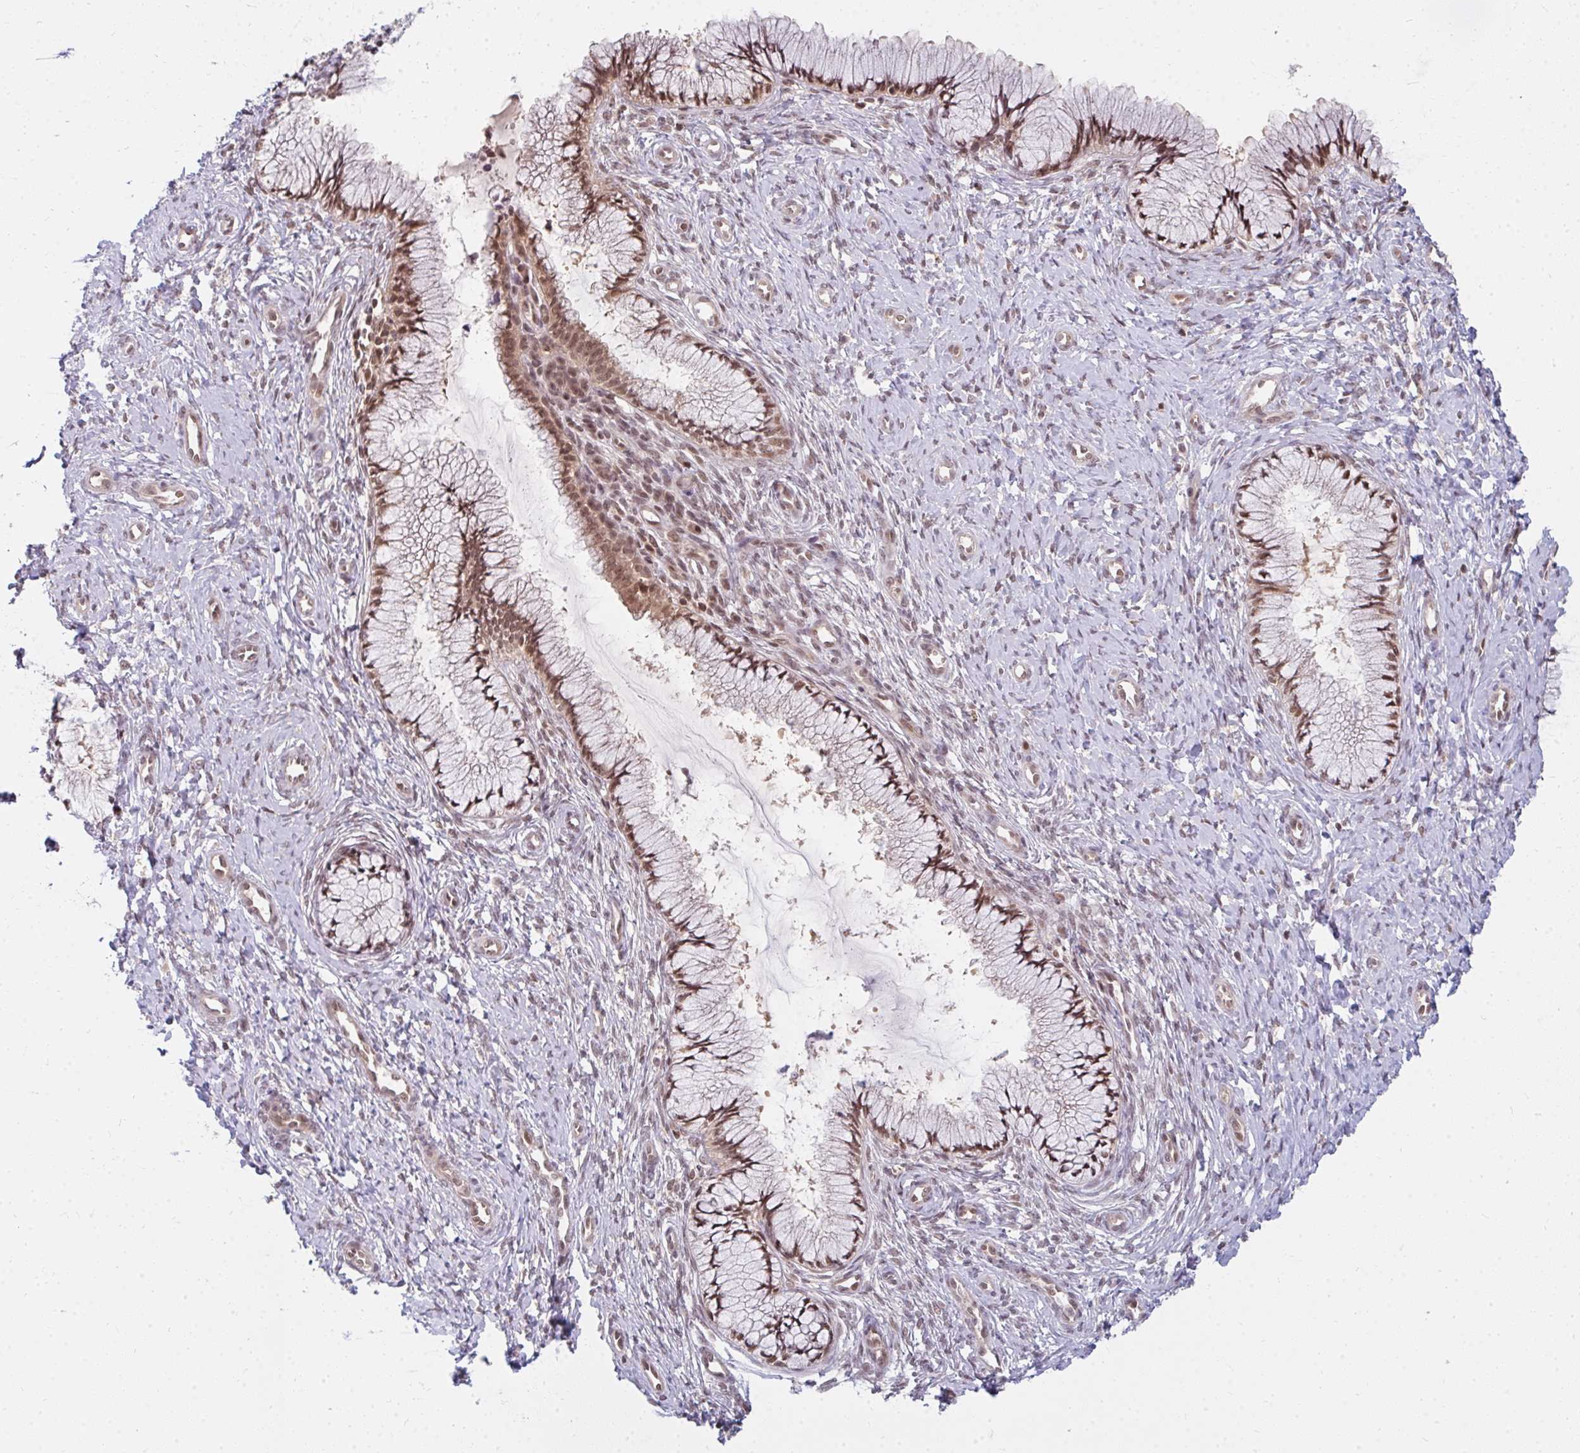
{"staining": {"intensity": "moderate", "quantity": "25%-75%", "location": "cytoplasmic/membranous,nuclear"}, "tissue": "cervix", "cell_type": "Glandular cells", "image_type": "normal", "snomed": [{"axis": "morphology", "description": "Normal tissue, NOS"}, {"axis": "topography", "description": "Cervix"}], "caption": "A high-resolution image shows immunohistochemistry staining of benign cervix, which displays moderate cytoplasmic/membranous,nuclear expression in approximately 25%-75% of glandular cells.", "gene": "GTF3C6", "patient": {"sex": "female", "age": 37}}